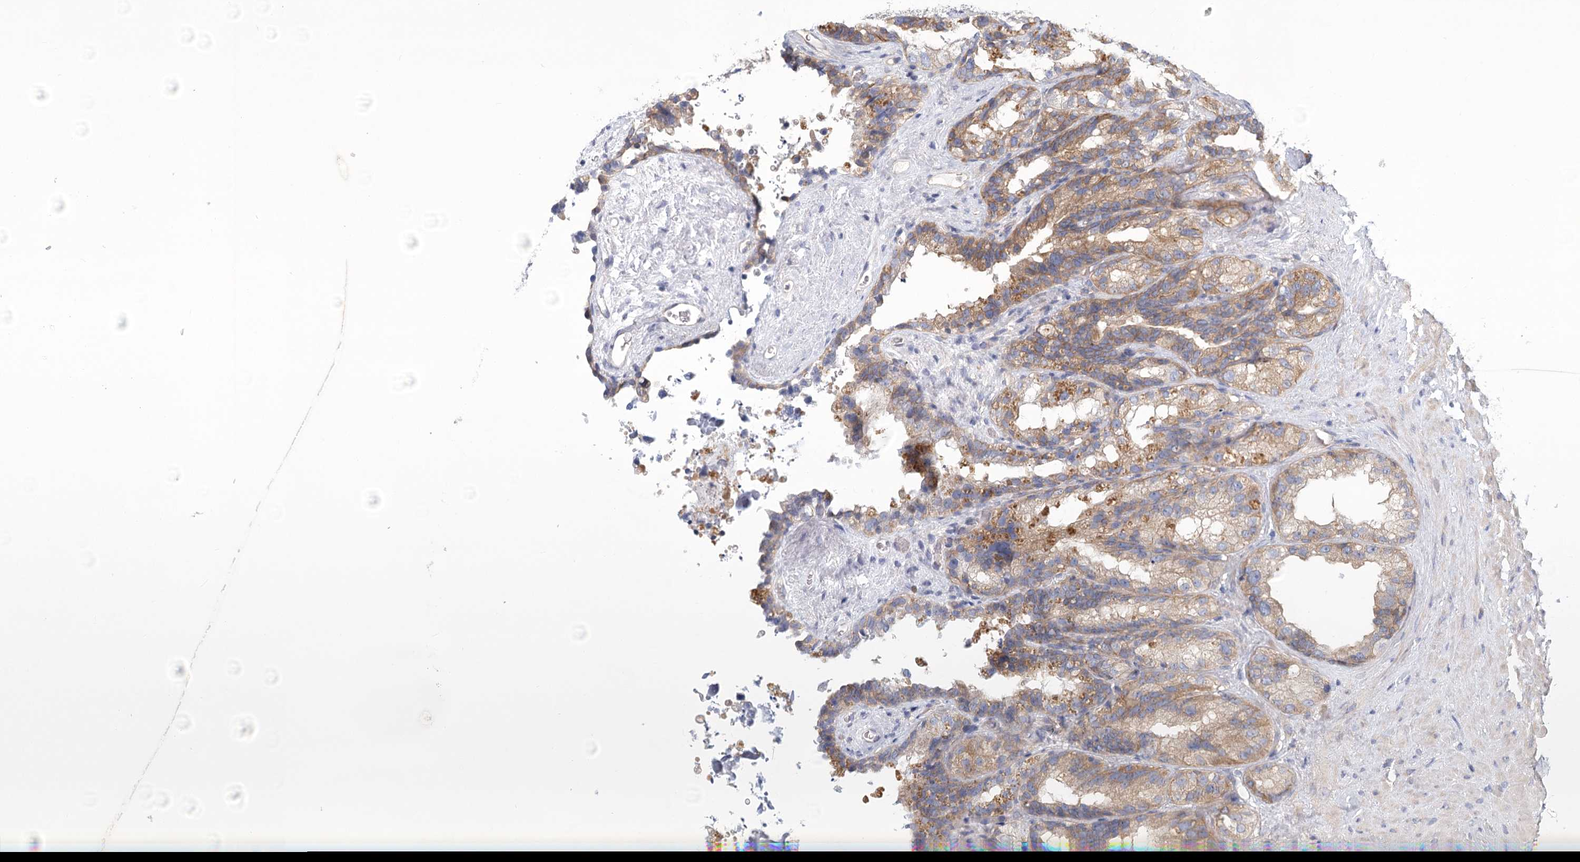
{"staining": {"intensity": "moderate", "quantity": "25%-75%", "location": "cytoplasmic/membranous"}, "tissue": "seminal vesicle", "cell_type": "Glandular cells", "image_type": "normal", "snomed": [{"axis": "morphology", "description": "Normal tissue, NOS"}, {"axis": "topography", "description": "Seminal veicle"}], "caption": "Immunohistochemistry (IHC) histopathology image of unremarkable seminal vesicle: human seminal vesicle stained using IHC displays medium levels of moderate protein expression localized specifically in the cytoplasmic/membranous of glandular cells, appearing as a cytoplasmic/membranous brown color.", "gene": "UMPS", "patient": {"sex": "male", "age": 60}}